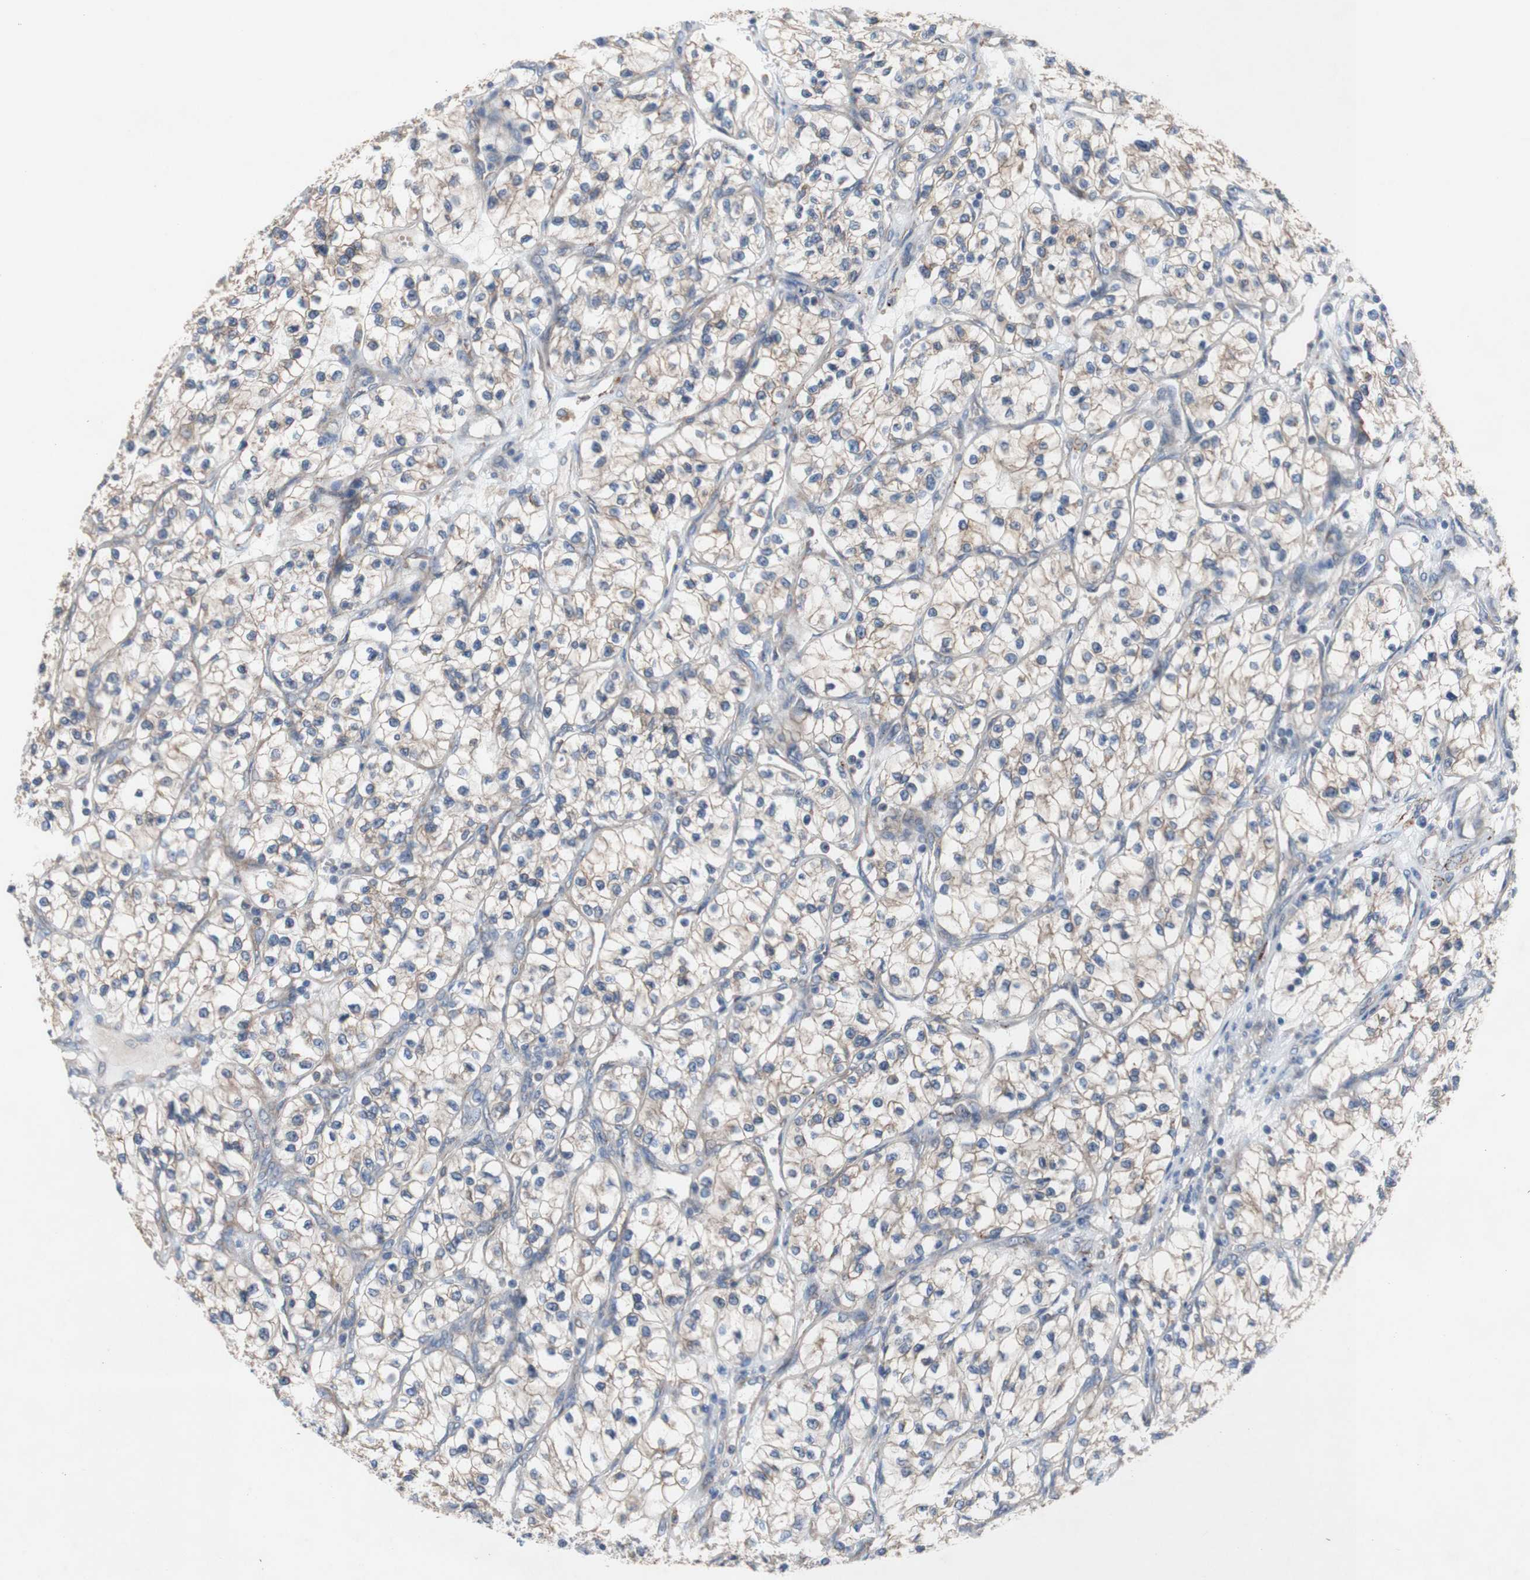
{"staining": {"intensity": "moderate", "quantity": ">75%", "location": "cytoplasmic/membranous"}, "tissue": "renal cancer", "cell_type": "Tumor cells", "image_type": "cancer", "snomed": [{"axis": "morphology", "description": "Adenocarcinoma, NOS"}, {"axis": "topography", "description": "Kidney"}], "caption": "The micrograph demonstrates a brown stain indicating the presence of a protein in the cytoplasmic/membranous of tumor cells in renal adenocarcinoma. (DAB (3,3'-diaminobenzidine) IHC with brightfield microscopy, high magnification).", "gene": "PDGFB", "patient": {"sex": "female", "age": 57}}